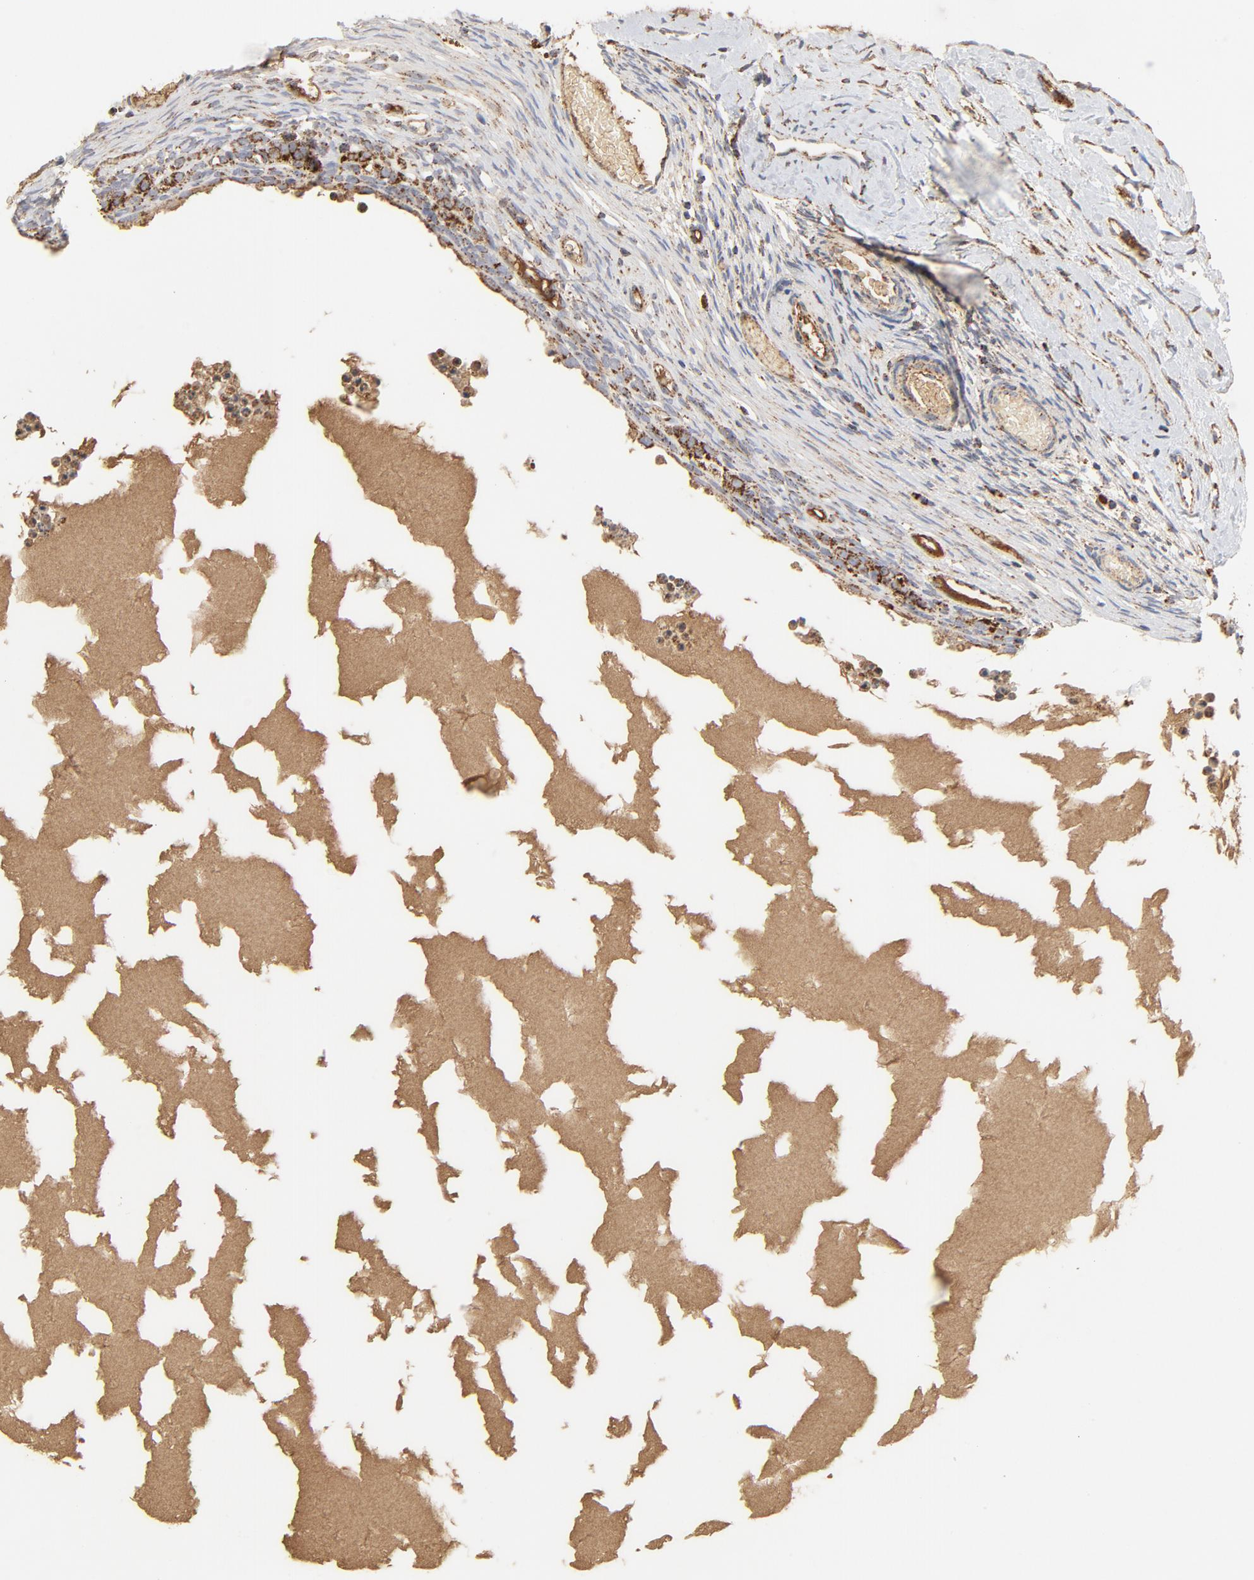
{"staining": {"intensity": "moderate", "quantity": ">75%", "location": "cytoplasmic/membranous"}, "tissue": "ovary", "cell_type": "Follicle cells", "image_type": "normal", "snomed": [{"axis": "morphology", "description": "Normal tissue, NOS"}, {"axis": "topography", "description": "Ovary"}], "caption": "High-power microscopy captured an immunohistochemistry histopathology image of benign ovary, revealing moderate cytoplasmic/membranous positivity in about >75% of follicle cells. (Brightfield microscopy of DAB IHC at high magnification).", "gene": "PCNX4", "patient": {"sex": "female", "age": 35}}